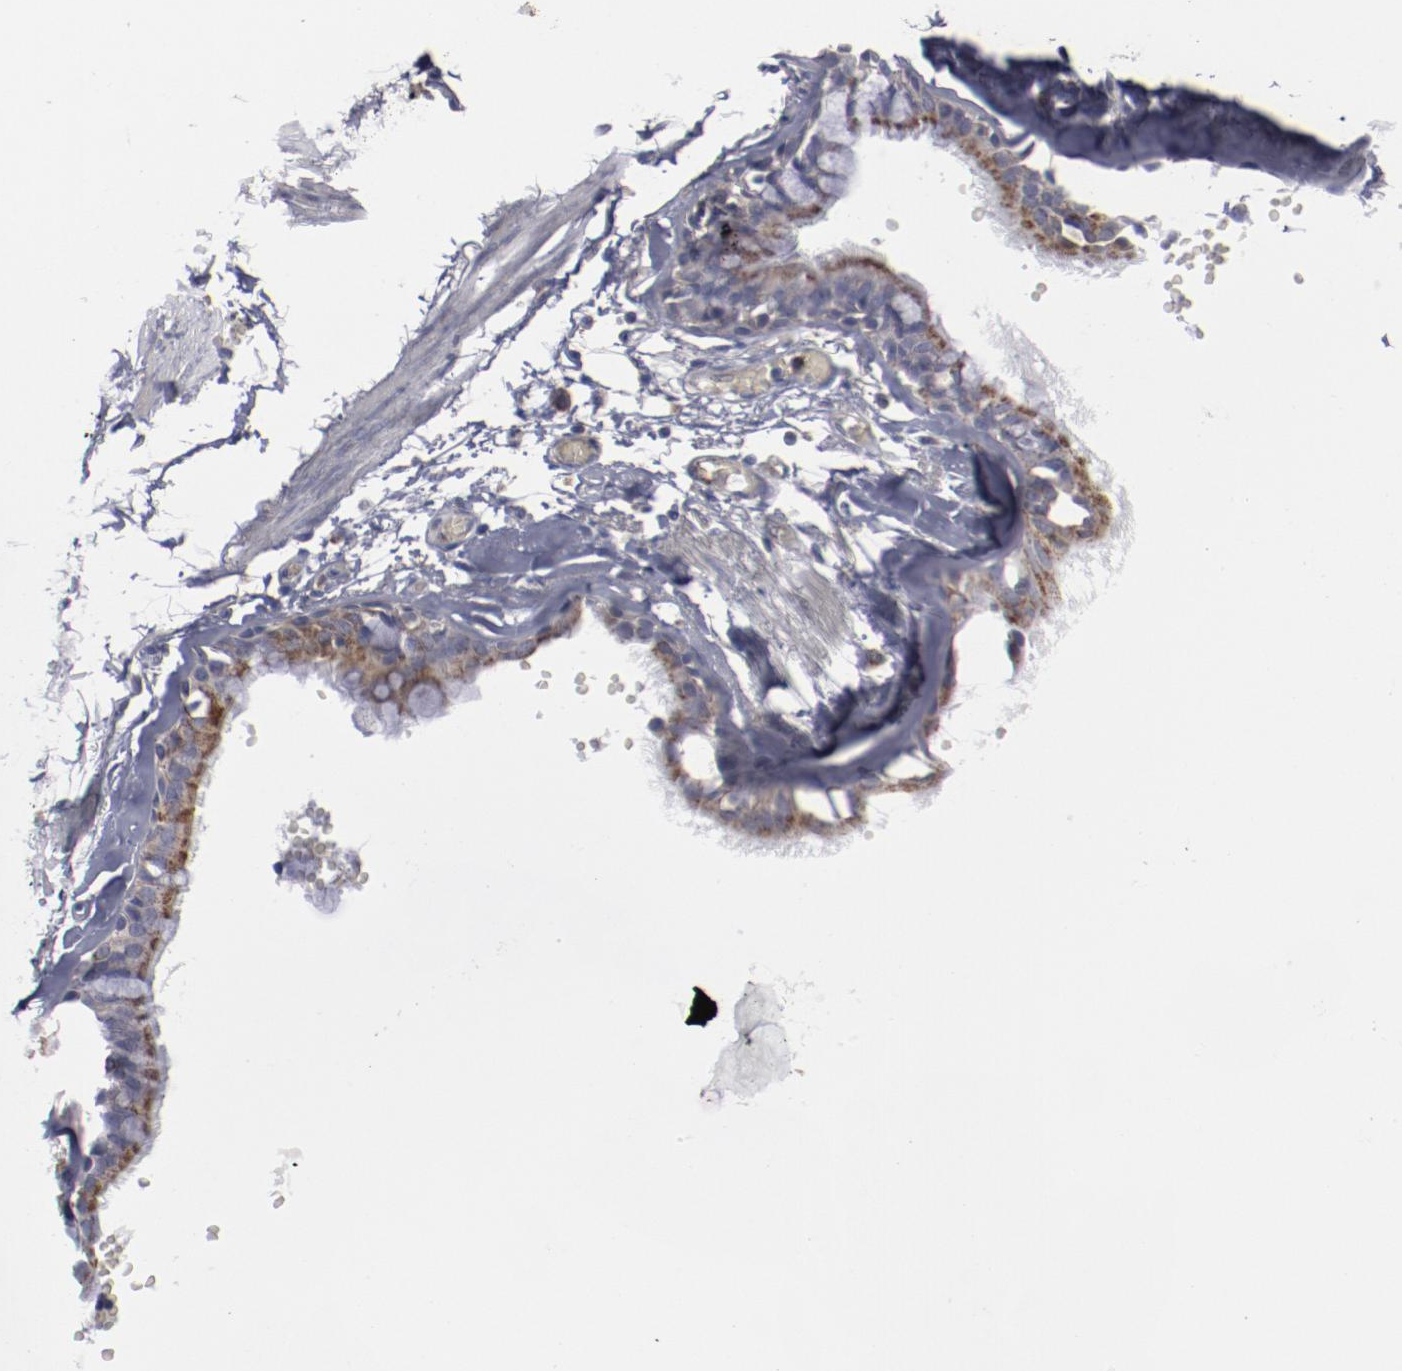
{"staining": {"intensity": "strong", "quantity": ">75%", "location": "cytoplasmic/membranous"}, "tissue": "bronchus", "cell_type": "Respiratory epithelial cells", "image_type": "normal", "snomed": [{"axis": "morphology", "description": "Normal tissue, NOS"}, {"axis": "topography", "description": "Bronchus"}, {"axis": "topography", "description": "Lung"}], "caption": "Immunohistochemical staining of benign human bronchus shows high levels of strong cytoplasmic/membranous staining in approximately >75% of respiratory epithelial cells.", "gene": "MYOM2", "patient": {"sex": "female", "age": 56}}